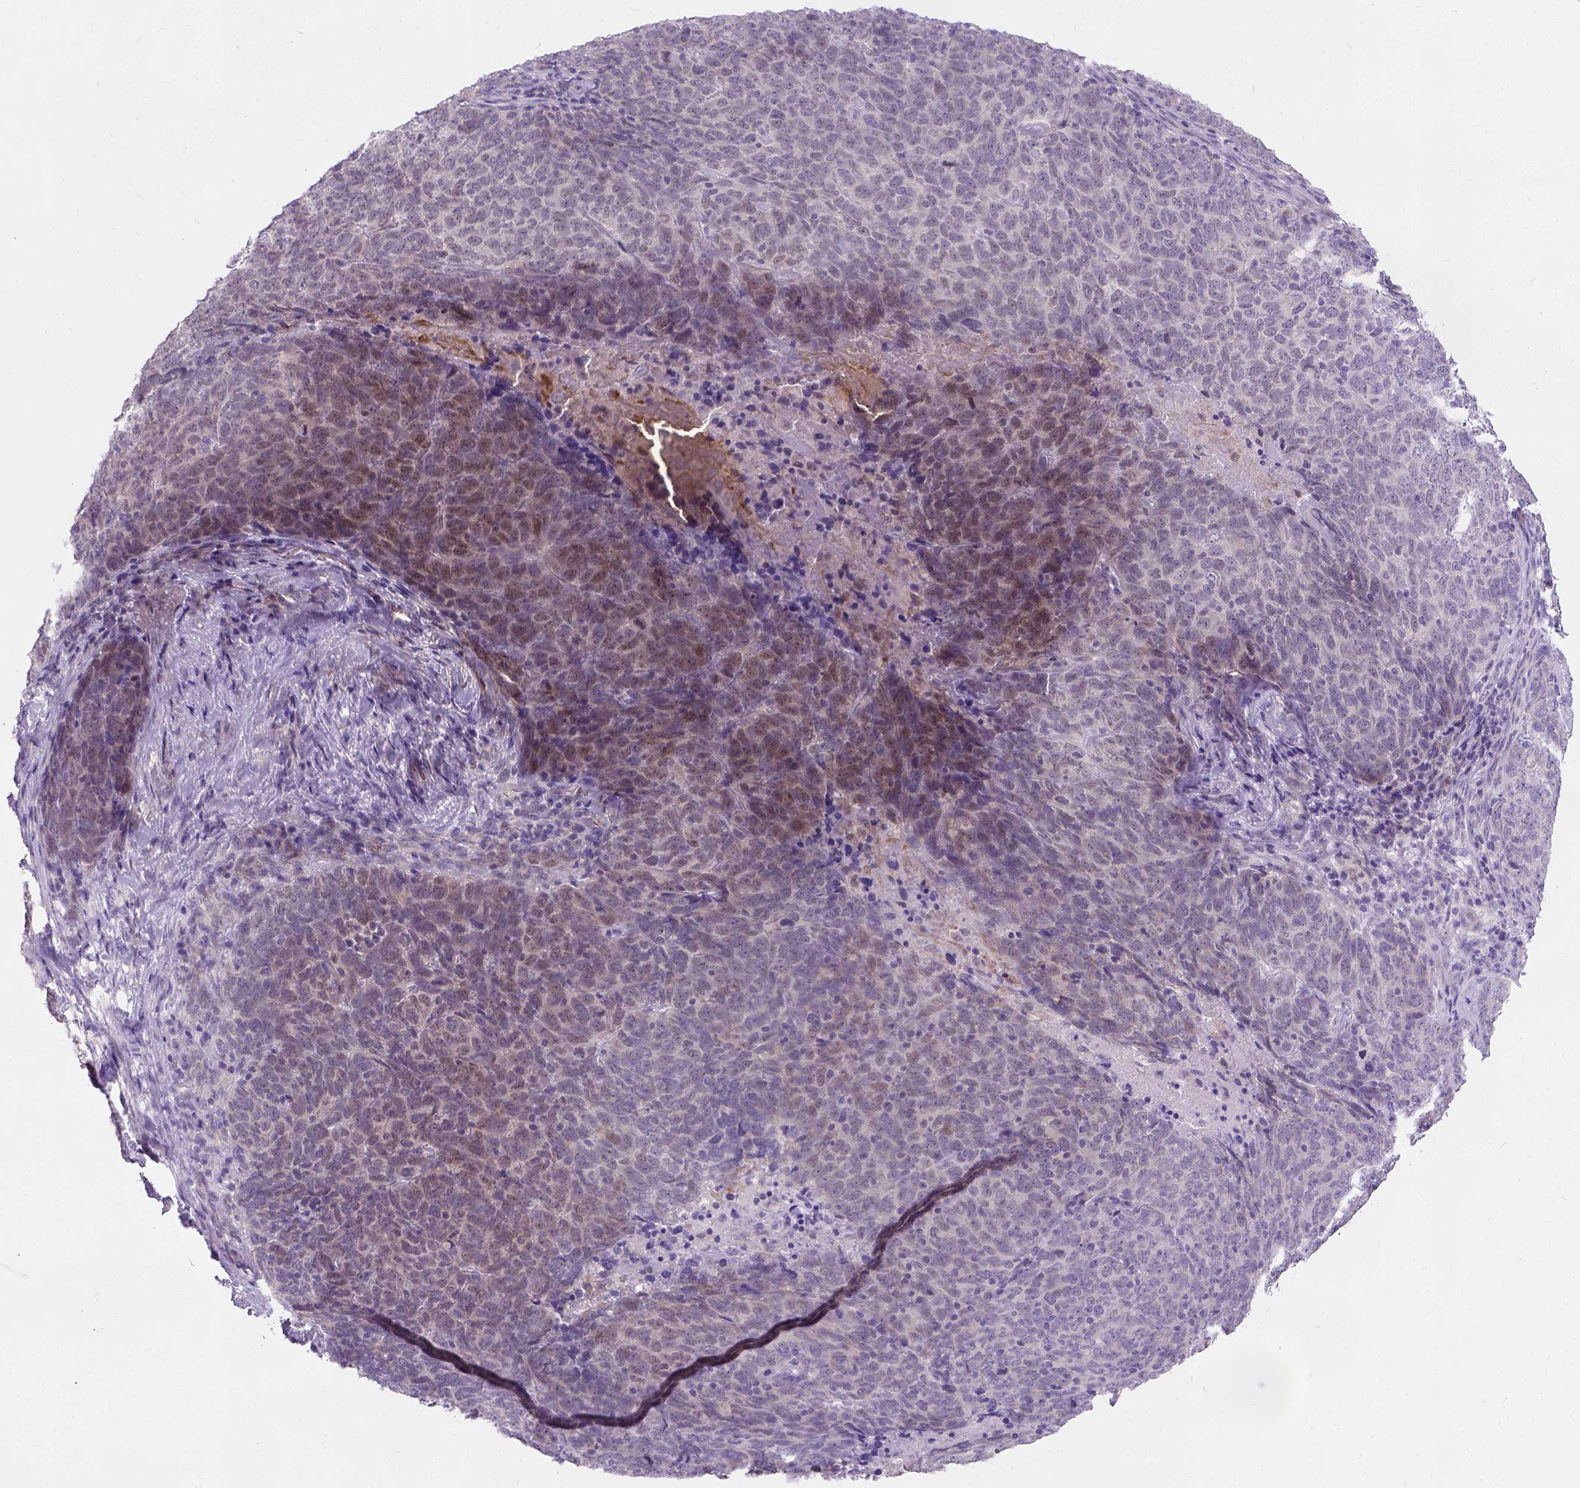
{"staining": {"intensity": "negative", "quantity": "none", "location": "none"}, "tissue": "skin cancer", "cell_type": "Tumor cells", "image_type": "cancer", "snomed": [{"axis": "morphology", "description": "Squamous cell carcinoma, NOS"}, {"axis": "topography", "description": "Skin"}, {"axis": "topography", "description": "Anal"}], "caption": "Human skin cancer (squamous cell carcinoma) stained for a protein using immunohistochemistry exhibits no expression in tumor cells.", "gene": "C20orf144", "patient": {"sex": "female", "age": 51}}